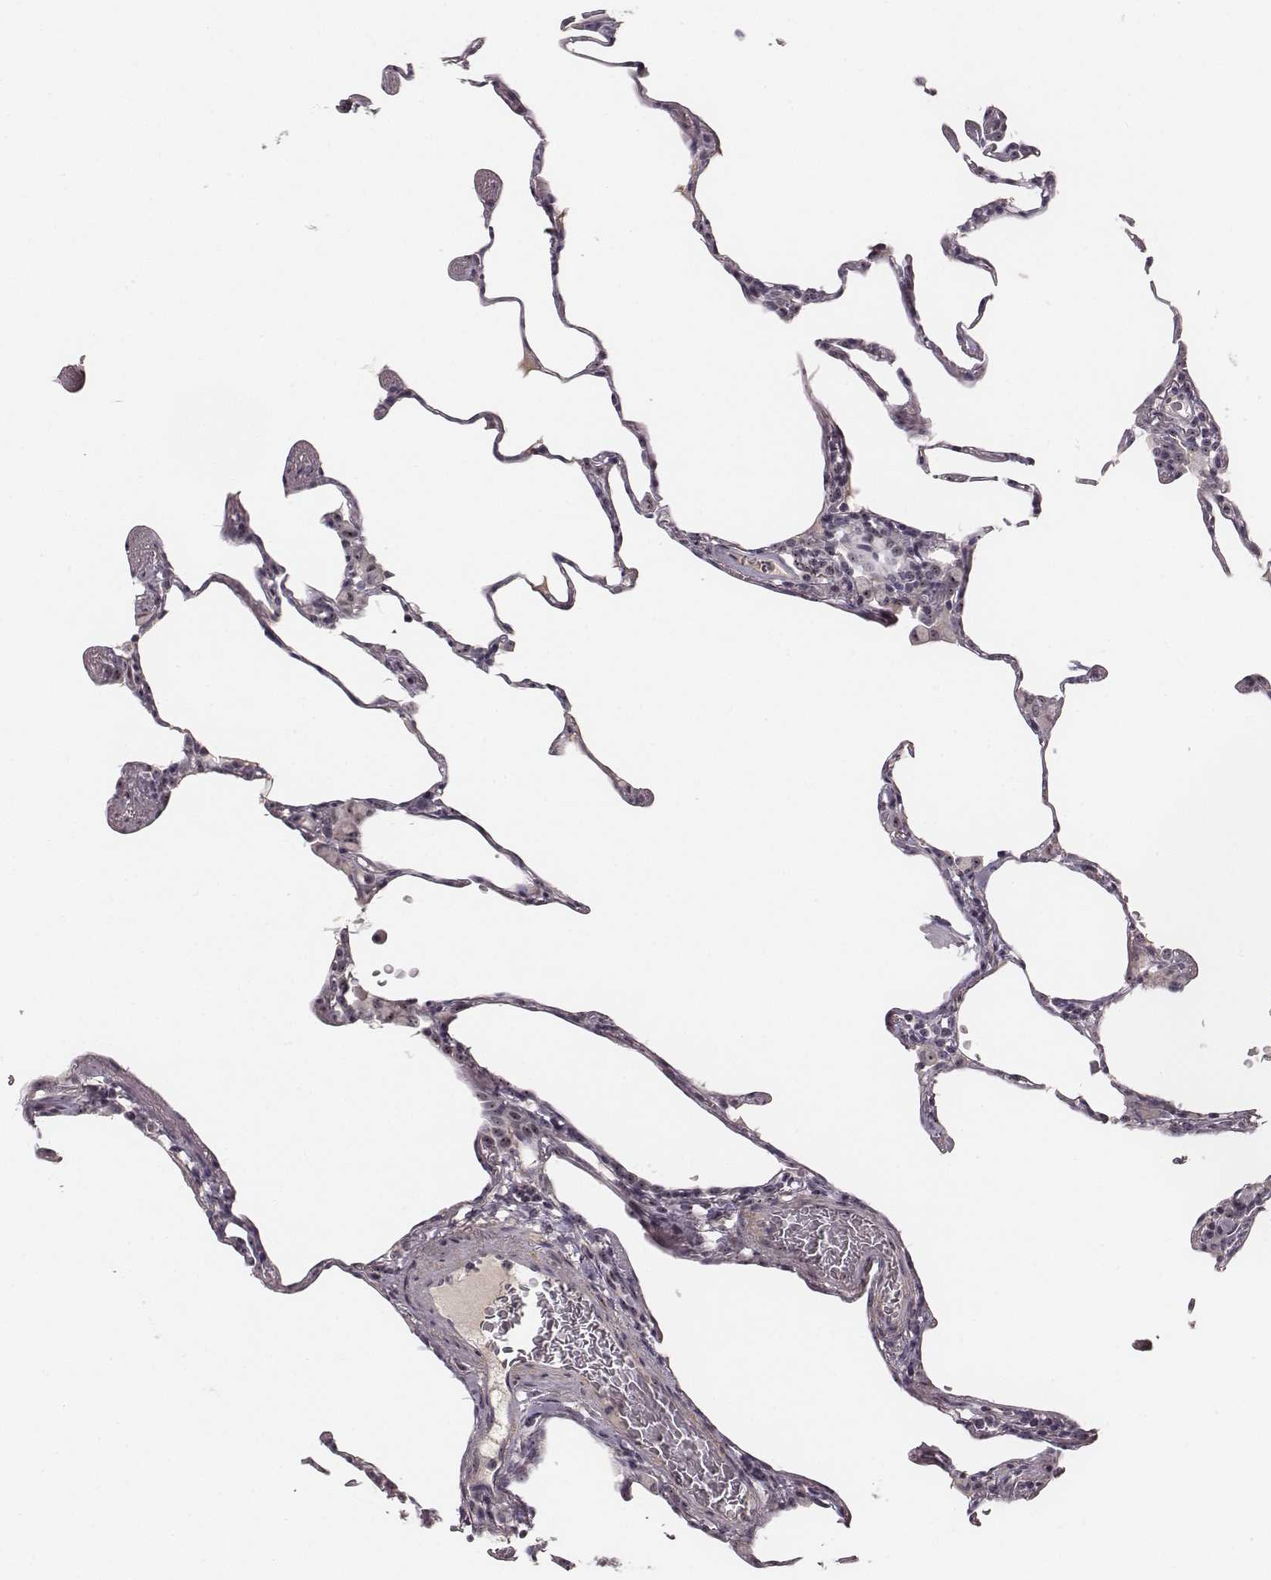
{"staining": {"intensity": "weak", "quantity": ">75%", "location": "nuclear"}, "tissue": "lung", "cell_type": "Alveolar cells", "image_type": "normal", "snomed": [{"axis": "morphology", "description": "Normal tissue, NOS"}, {"axis": "topography", "description": "Lung"}], "caption": "A low amount of weak nuclear positivity is seen in approximately >75% of alveolar cells in normal lung. Nuclei are stained in blue.", "gene": "NOP56", "patient": {"sex": "female", "age": 57}}